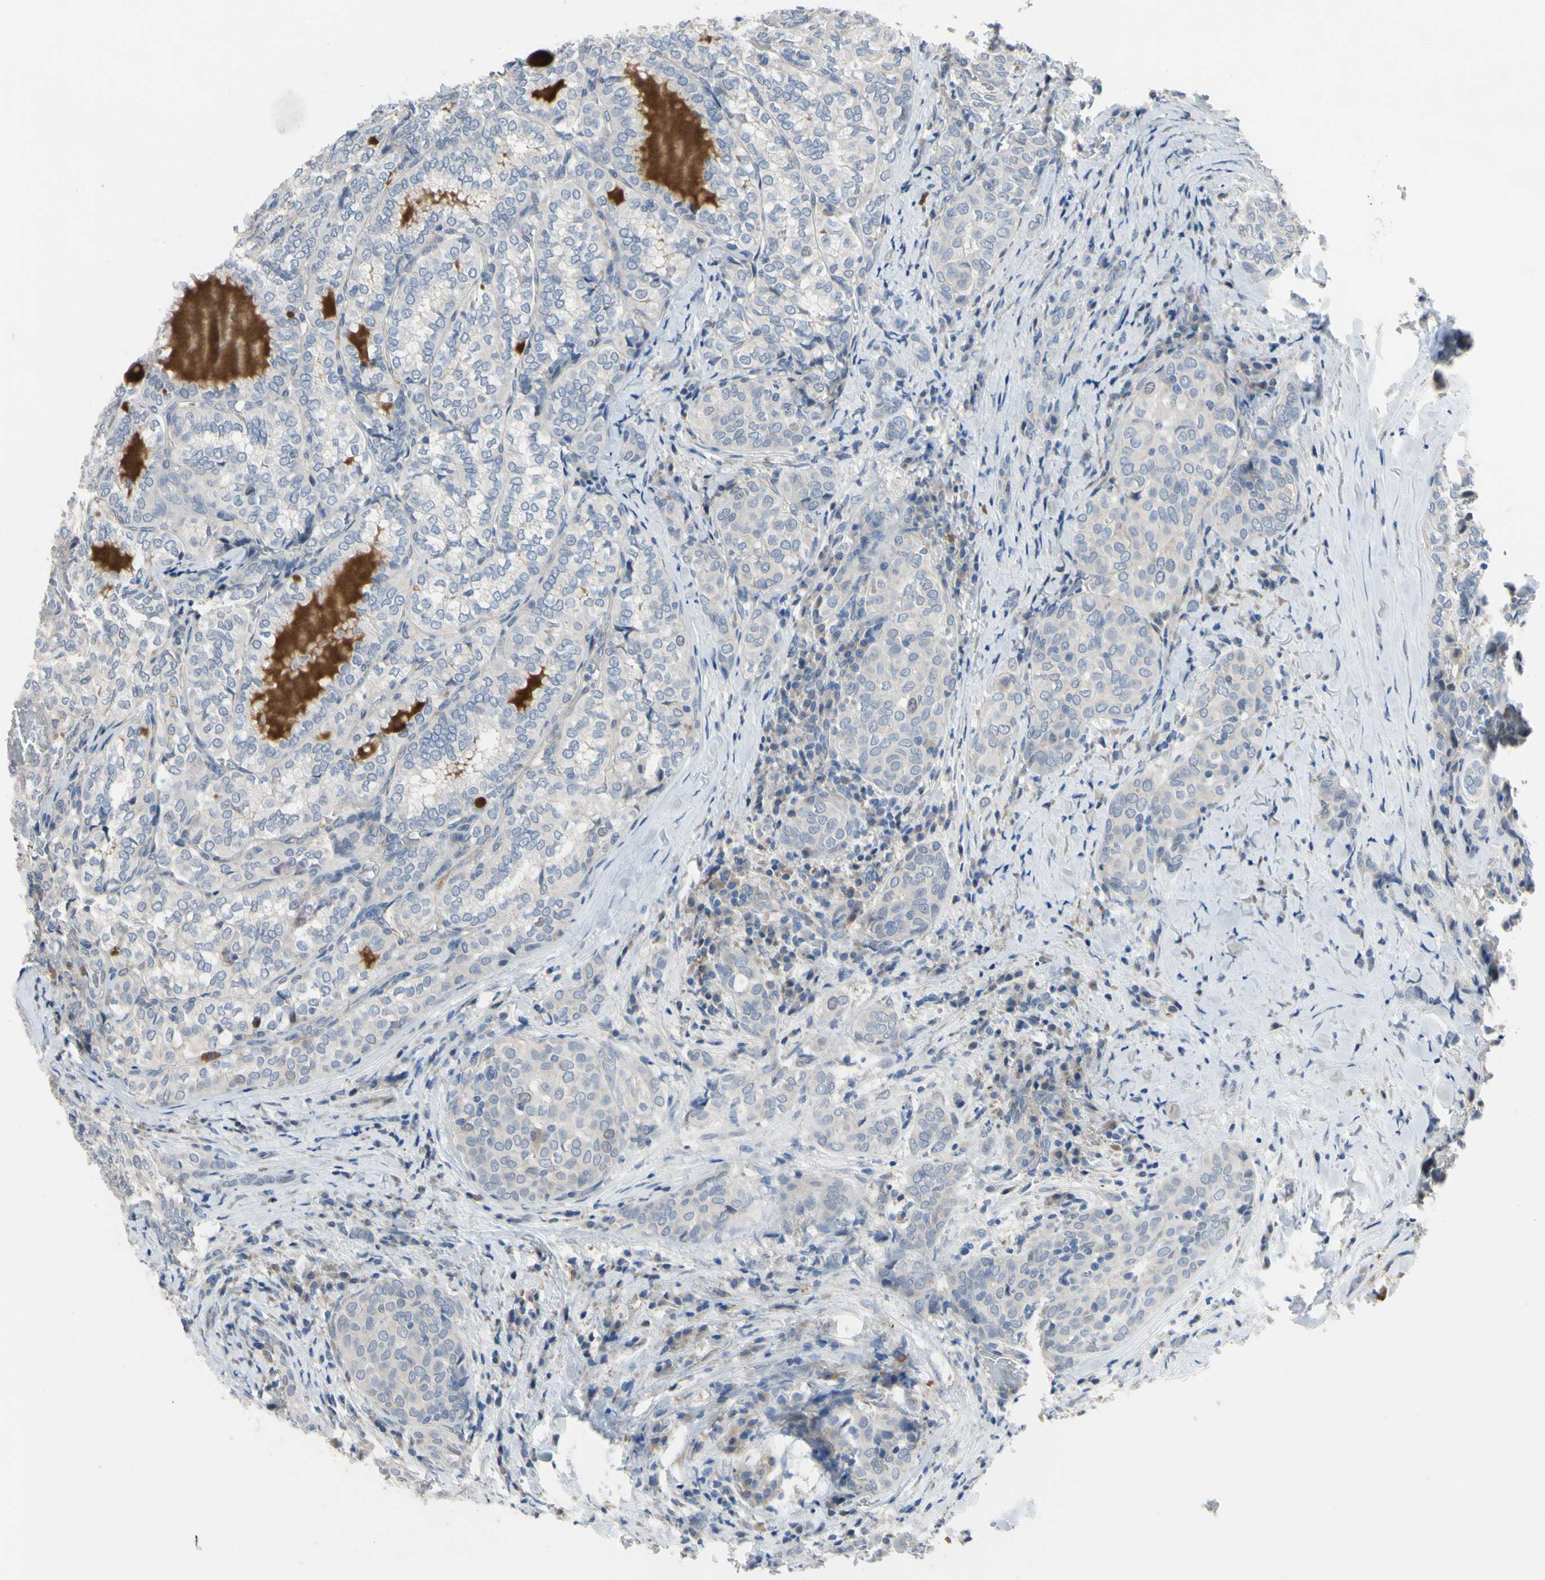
{"staining": {"intensity": "negative", "quantity": "none", "location": "none"}, "tissue": "thyroid cancer", "cell_type": "Tumor cells", "image_type": "cancer", "snomed": [{"axis": "morphology", "description": "Normal tissue, NOS"}, {"axis": "morphology", "description": "Papillary adenocarcinoma, NOS"}, {"axis": "topography", "description": "Thyroid gland"}], "caption": "Tumor cells are negative for brown protein staining in papillary adenocarcinoma (thyroid).", "gene": "LHX9", "patient": {"sex": "female", "age": 30}}